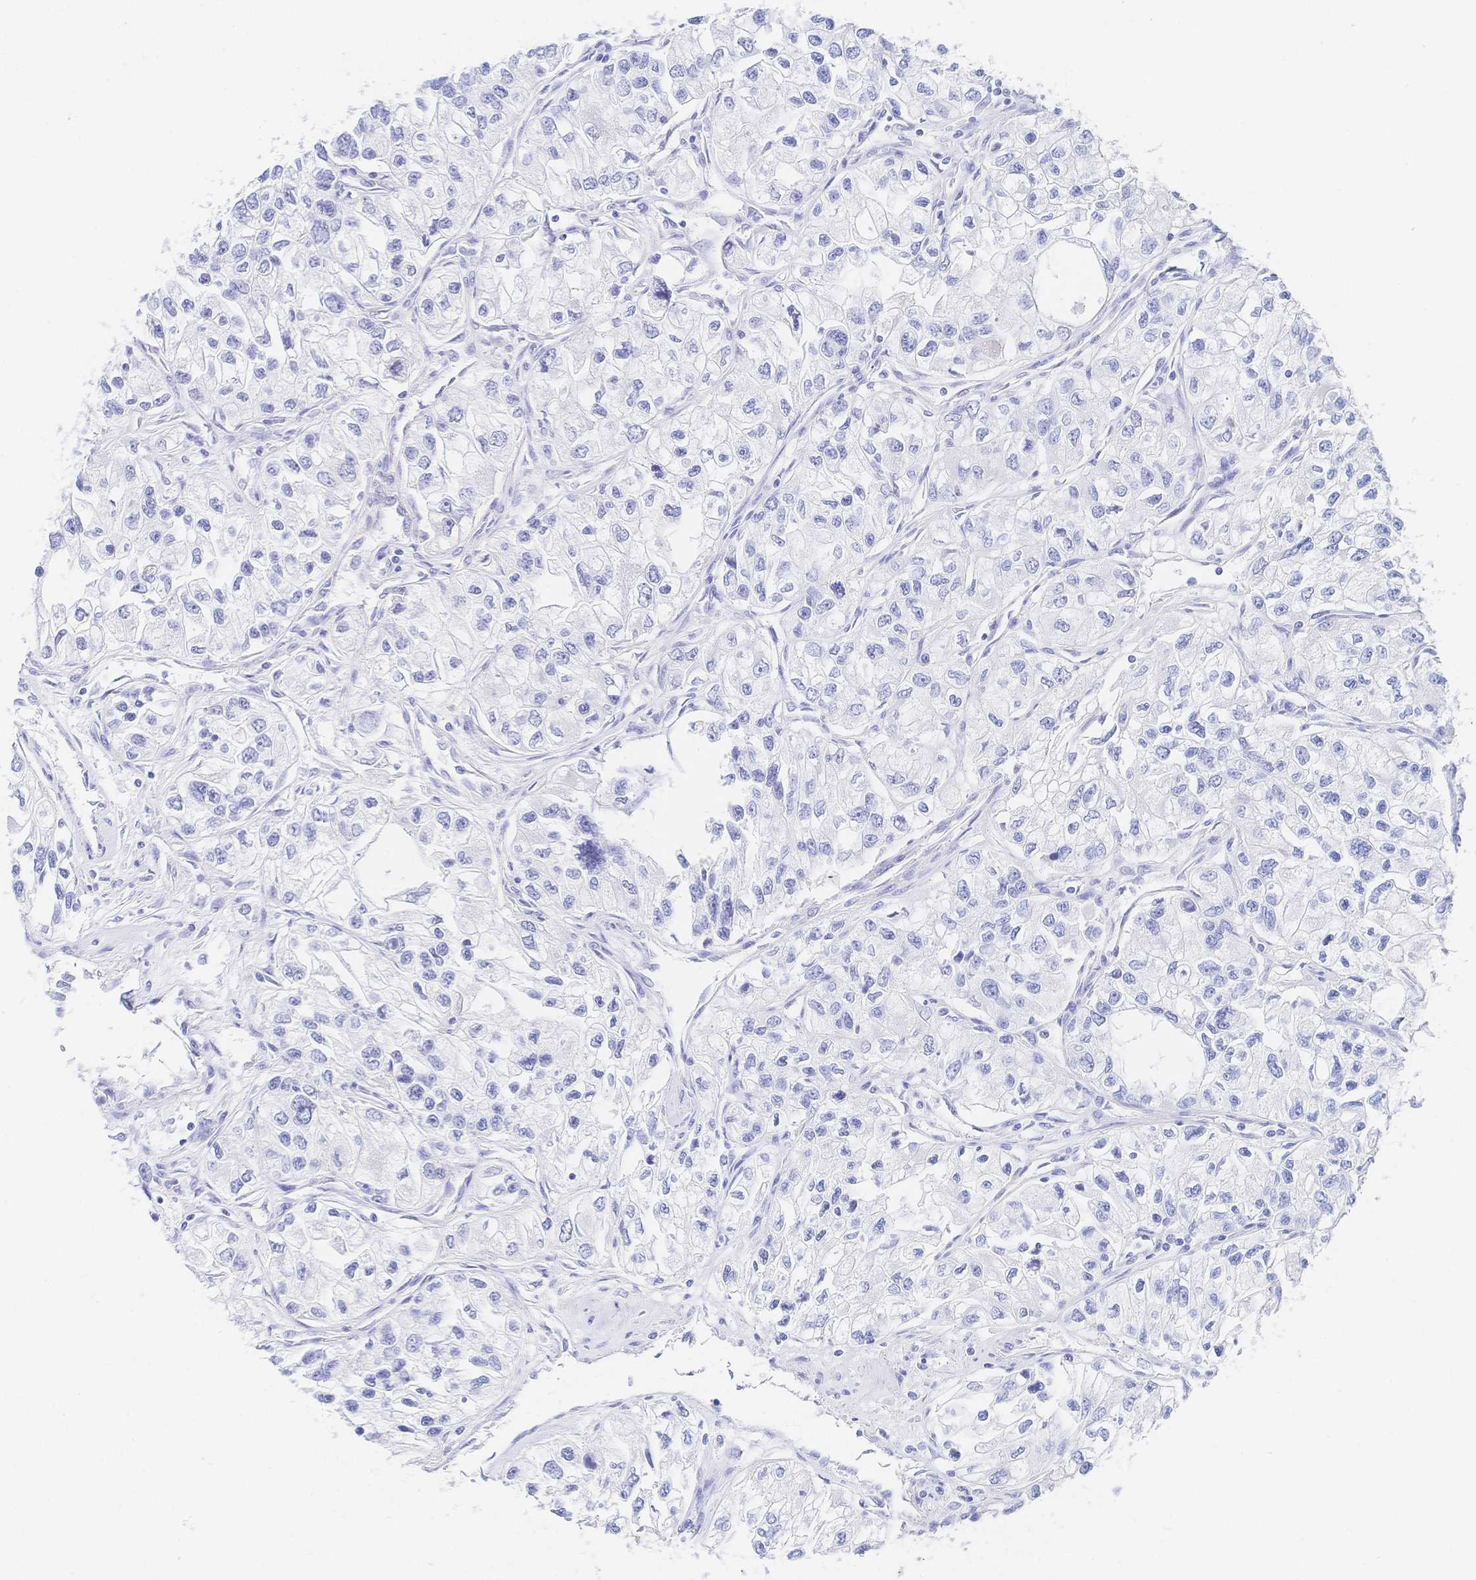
{"staining": {"intensity": "negative", "quantity": "none", "location": "none"}, "tissue": "renal cancer", "cell_type": "Tumor cells", "image_type": "cancer", "snomed": [{"axis": "morphology", "description": "Adenocarcinoma, NOS"}, {"axis": "topography", "description": "Kidney"}], "caption": "The image exhibits no significant staining in tumor cells of renal cancer (adenocarcinoma). Brightfield microscopy of immunohistochemistry stained with DAB (3,3'-diaminobenzidine) (brown) and hematoxylin (blue), captured at high magnification.", "gene": "RRM1", "patient": {"sex": "female", "age": 59}}